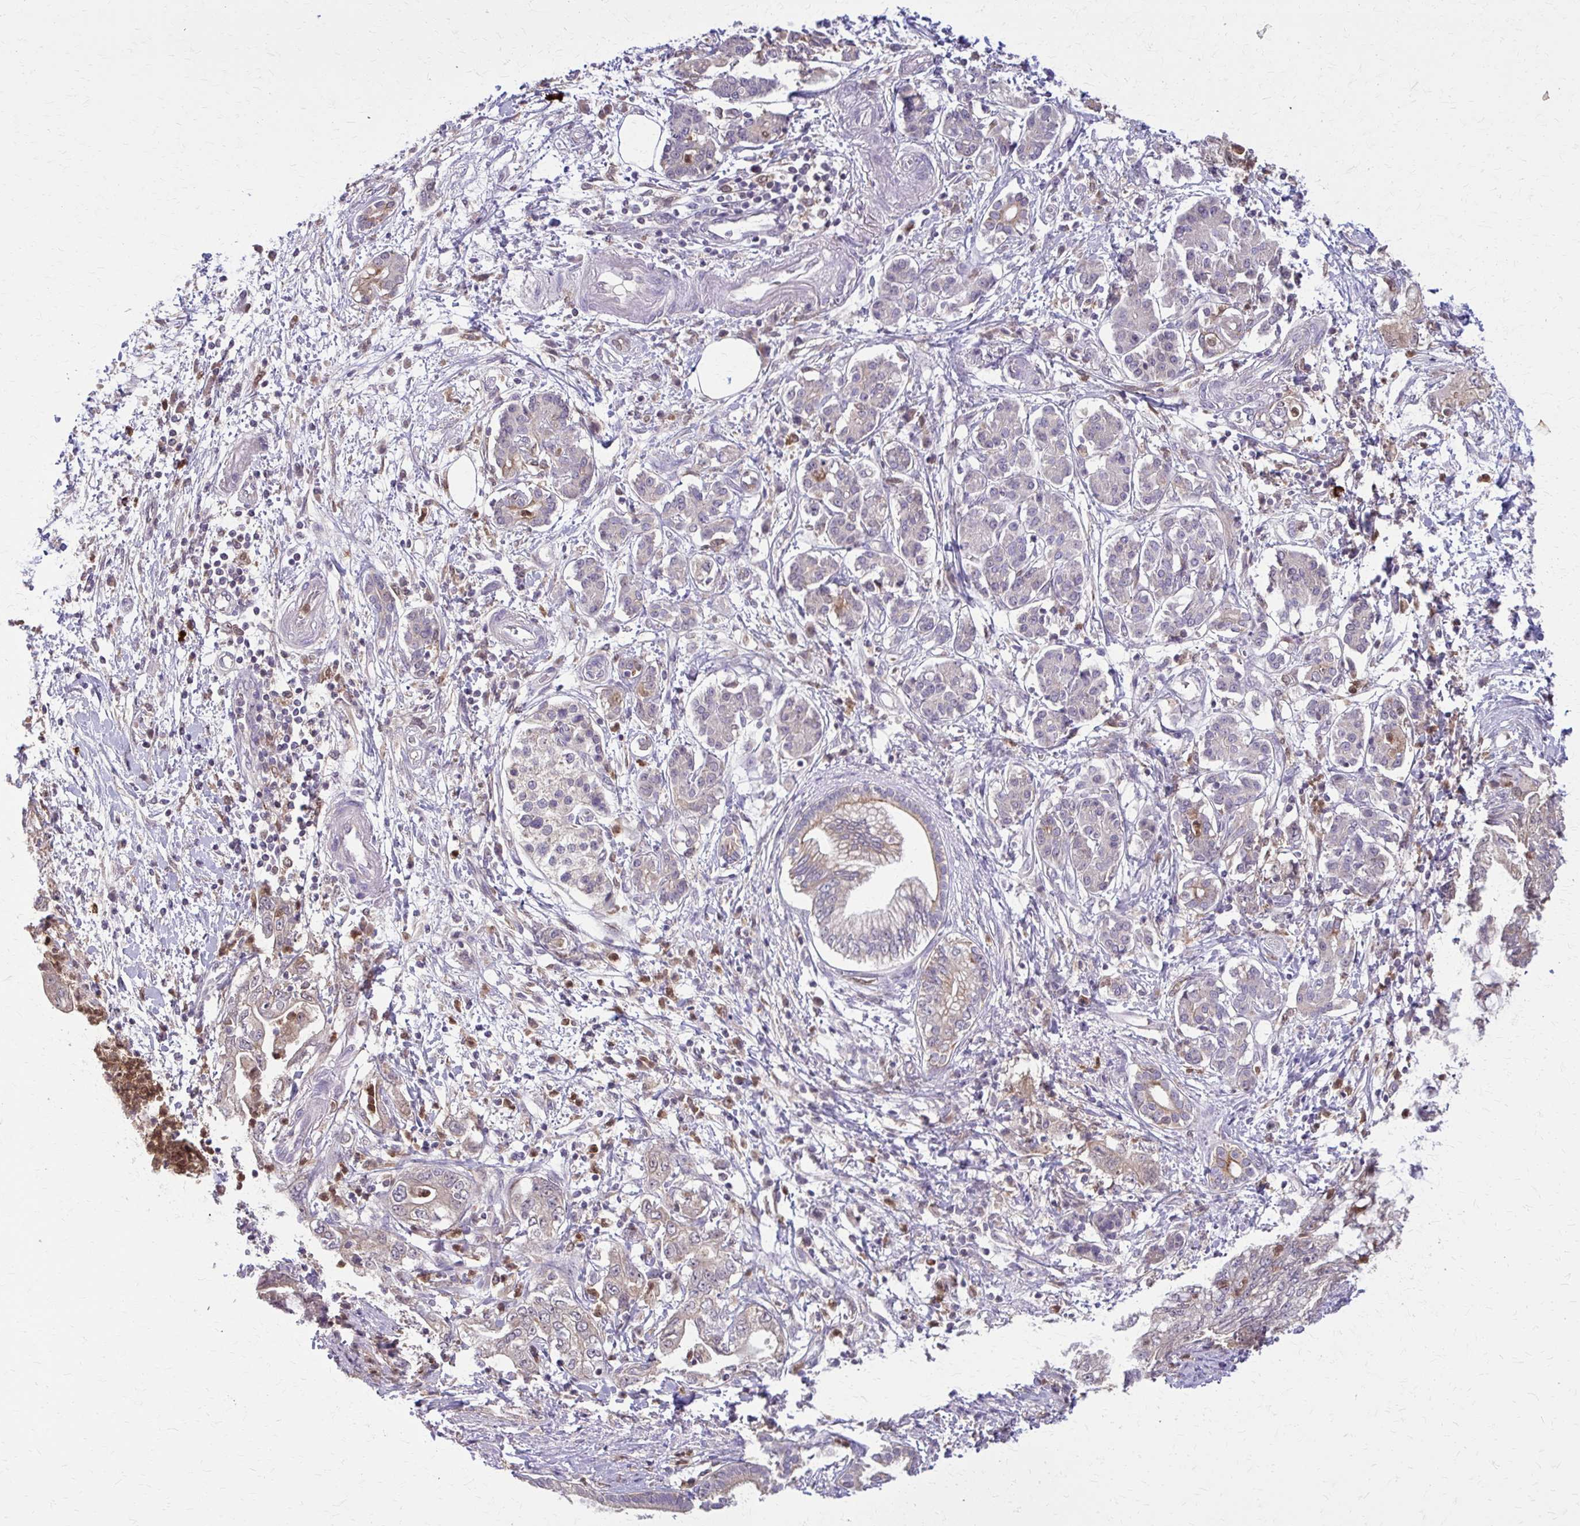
{"staining": {"intensity": "moderate", "quantity": "25%-75%", "location": "cytoplasmic/membranous"}, "tissue": "pancreatic cancer", "cell_type": "Tumor cells", "image_type": "cancer", "snomed": [{"axis": "morphology", "description": "Adenocarcinoma, NOS"}, {"axis": "topography", "description": "Pancreas"}], "caption": "Immunohistochemical staining of human pancreatic cancer (adenocarcinoma) exhibits medium levels of moderate cytoplasmic/membranous protein staining in about 25%-75% of tumor cells. (brown staining indicates protein expression, while blue staining denotes nuclei).", "gene": "NRBF2", "patient": {"sex": "female", "age": 73}}